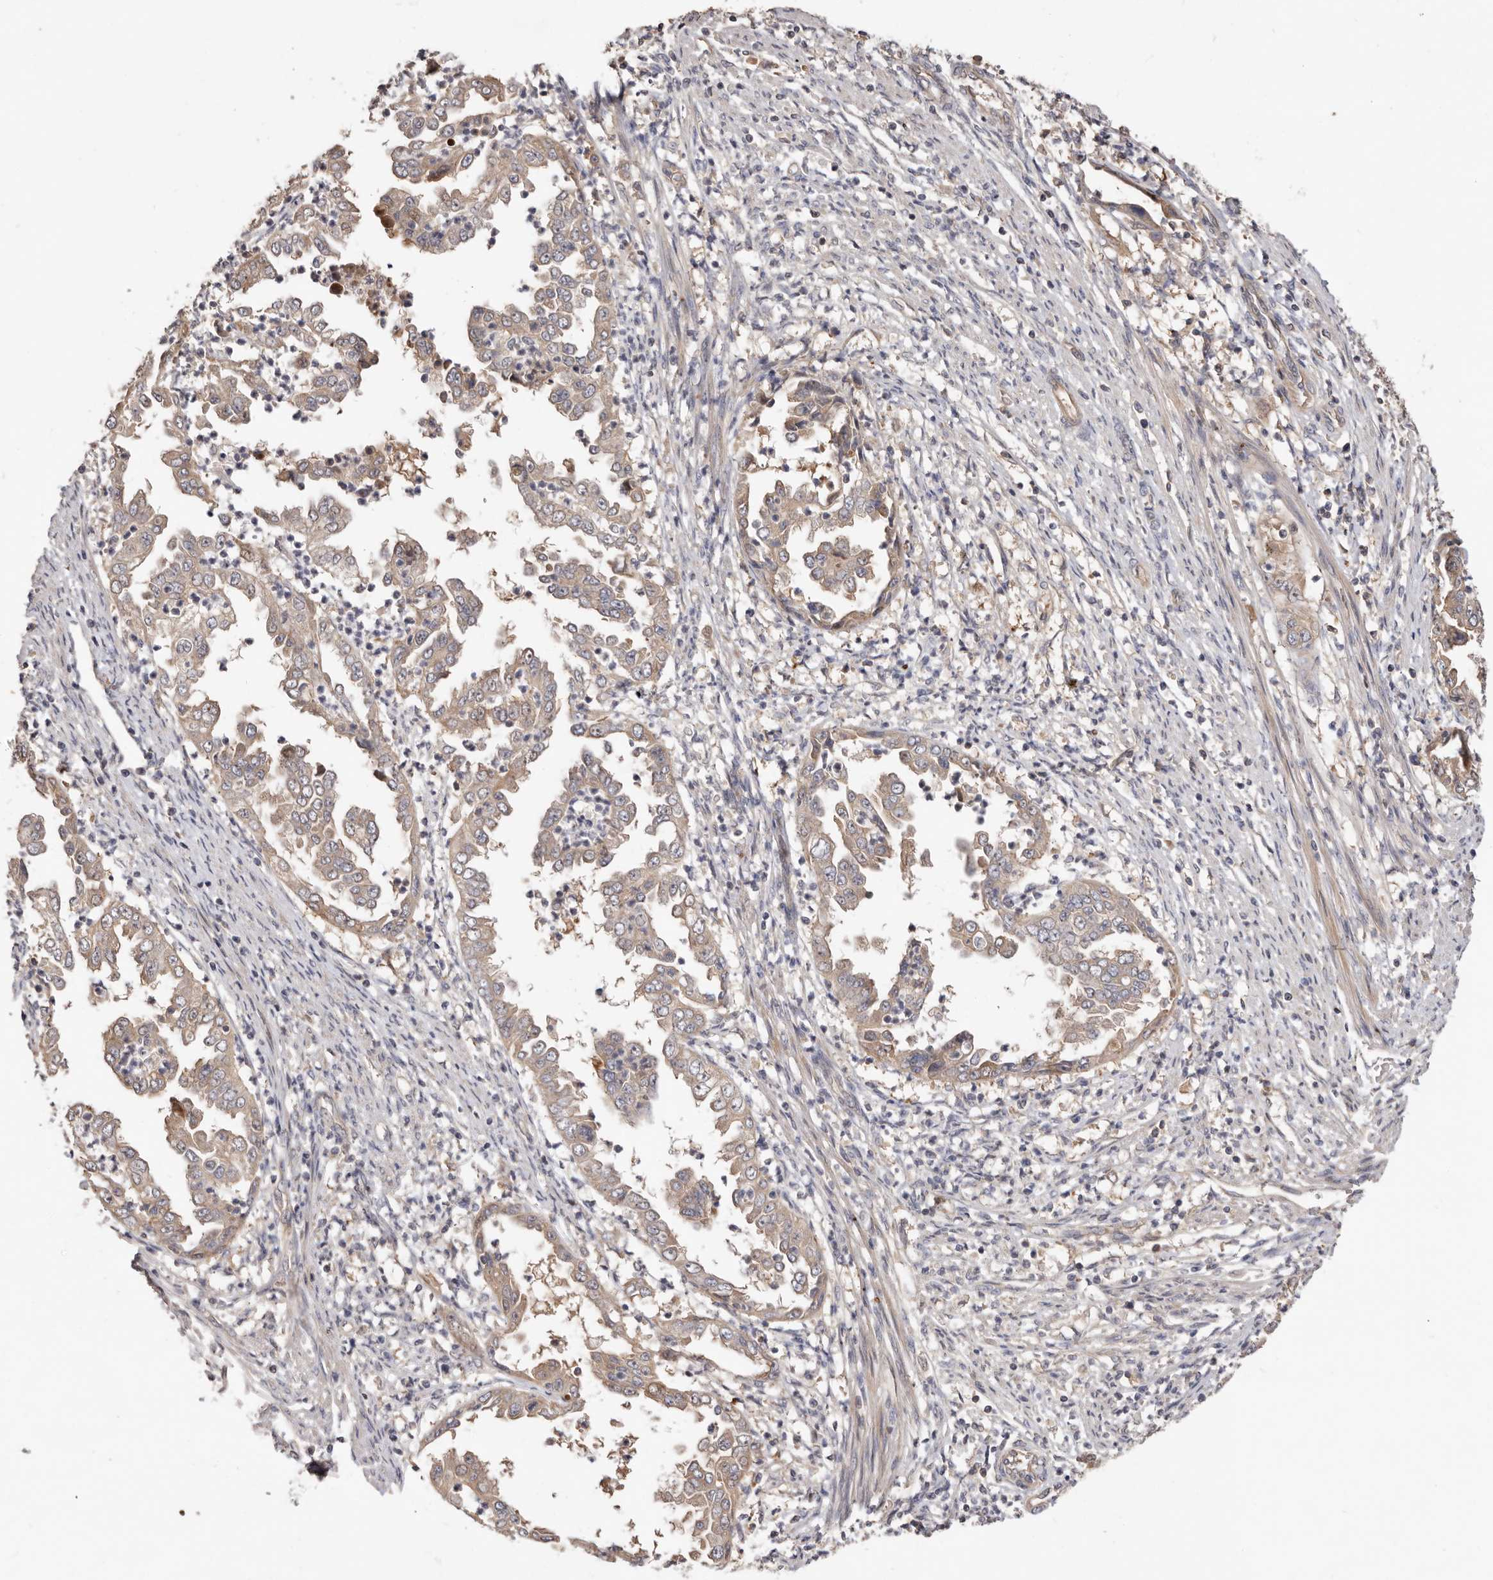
{"staining": {"intensity": "weak", "quantity": ">75%", "location": "cytoplasmic/membranous"}, "tissue": "endometrial cancer", "cell_type": "Tumor cells", "image_type": "cancer", "snomed": [{"axis": "morphology", "description": "Adenocarcinoma, NOS"}, {"axis": "topography", "description": "Endometrium"}], "caption": "Immunohistochemical staining of human adenocarcinoma (endometrial) displays weak cytoplasmic/membranous protein positivity in approximately >75% of tumor cells.", "gene": "DOP1A", "patient": {"sex": "female", "age": 85}}